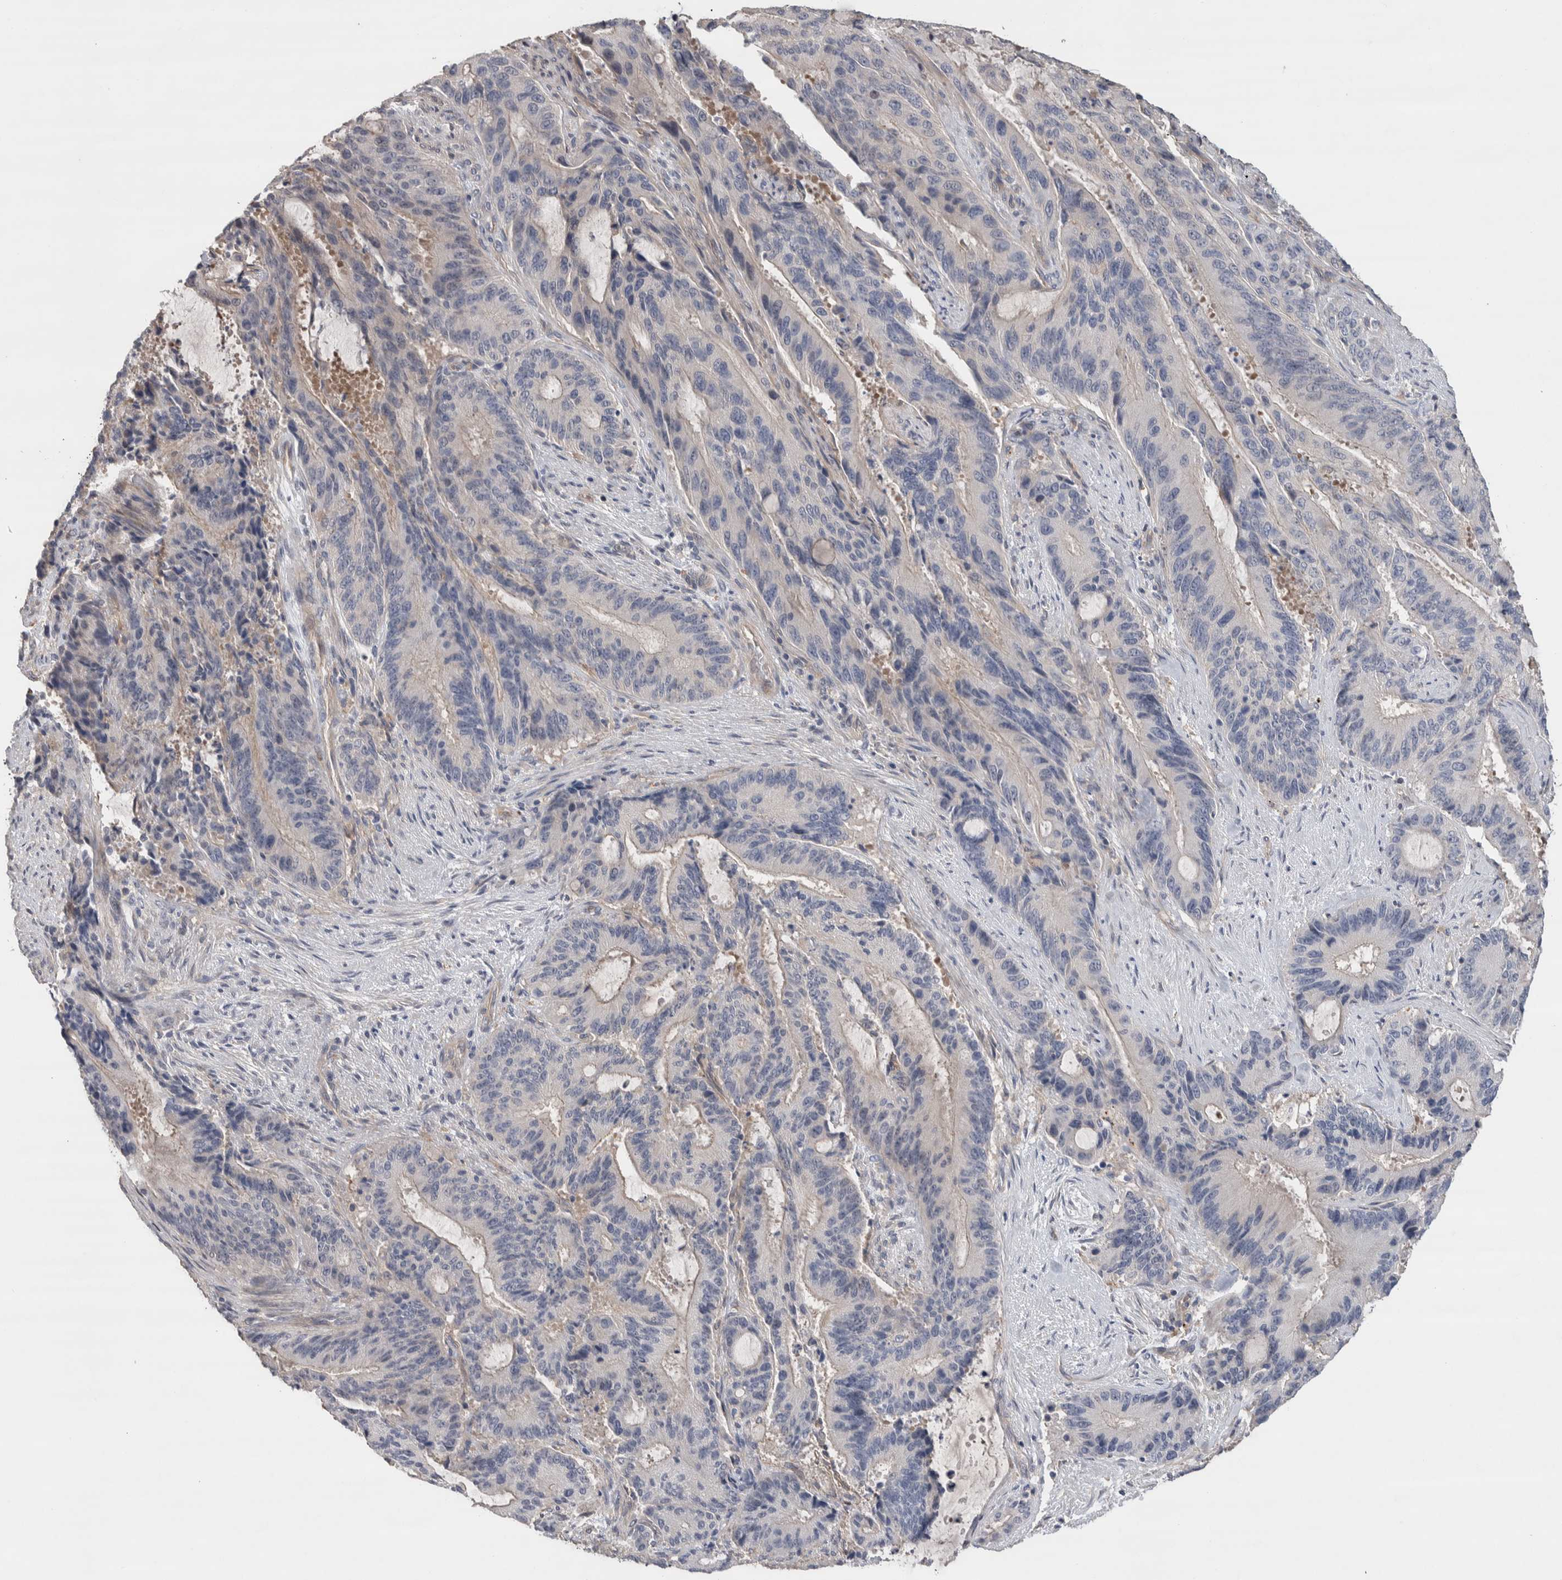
{"staining": {"intensity": "negative", "quantity": "none", "location": "none"}, "tissue": "liver cancer", "cell_type": "Tumor cells", "image_type": "cancer", "snomed": [{"axis": "morphology", "description": "Normal tissue, NOS"}, {"axis": "morphology", "description": "Cholangiocarcinoma"}, {"axis": "topography", "description": "Liver"}, {"axis": "topography", "description": "Peripheral nerve tissue"}], "caption": "DAB (3,3'-diaminobenzidine) immunohistochemical staining of liver cancer shows no significant staining in tumor cells.", "gene": "GCNA", "patient": {"sex": "female", "age": 73}}